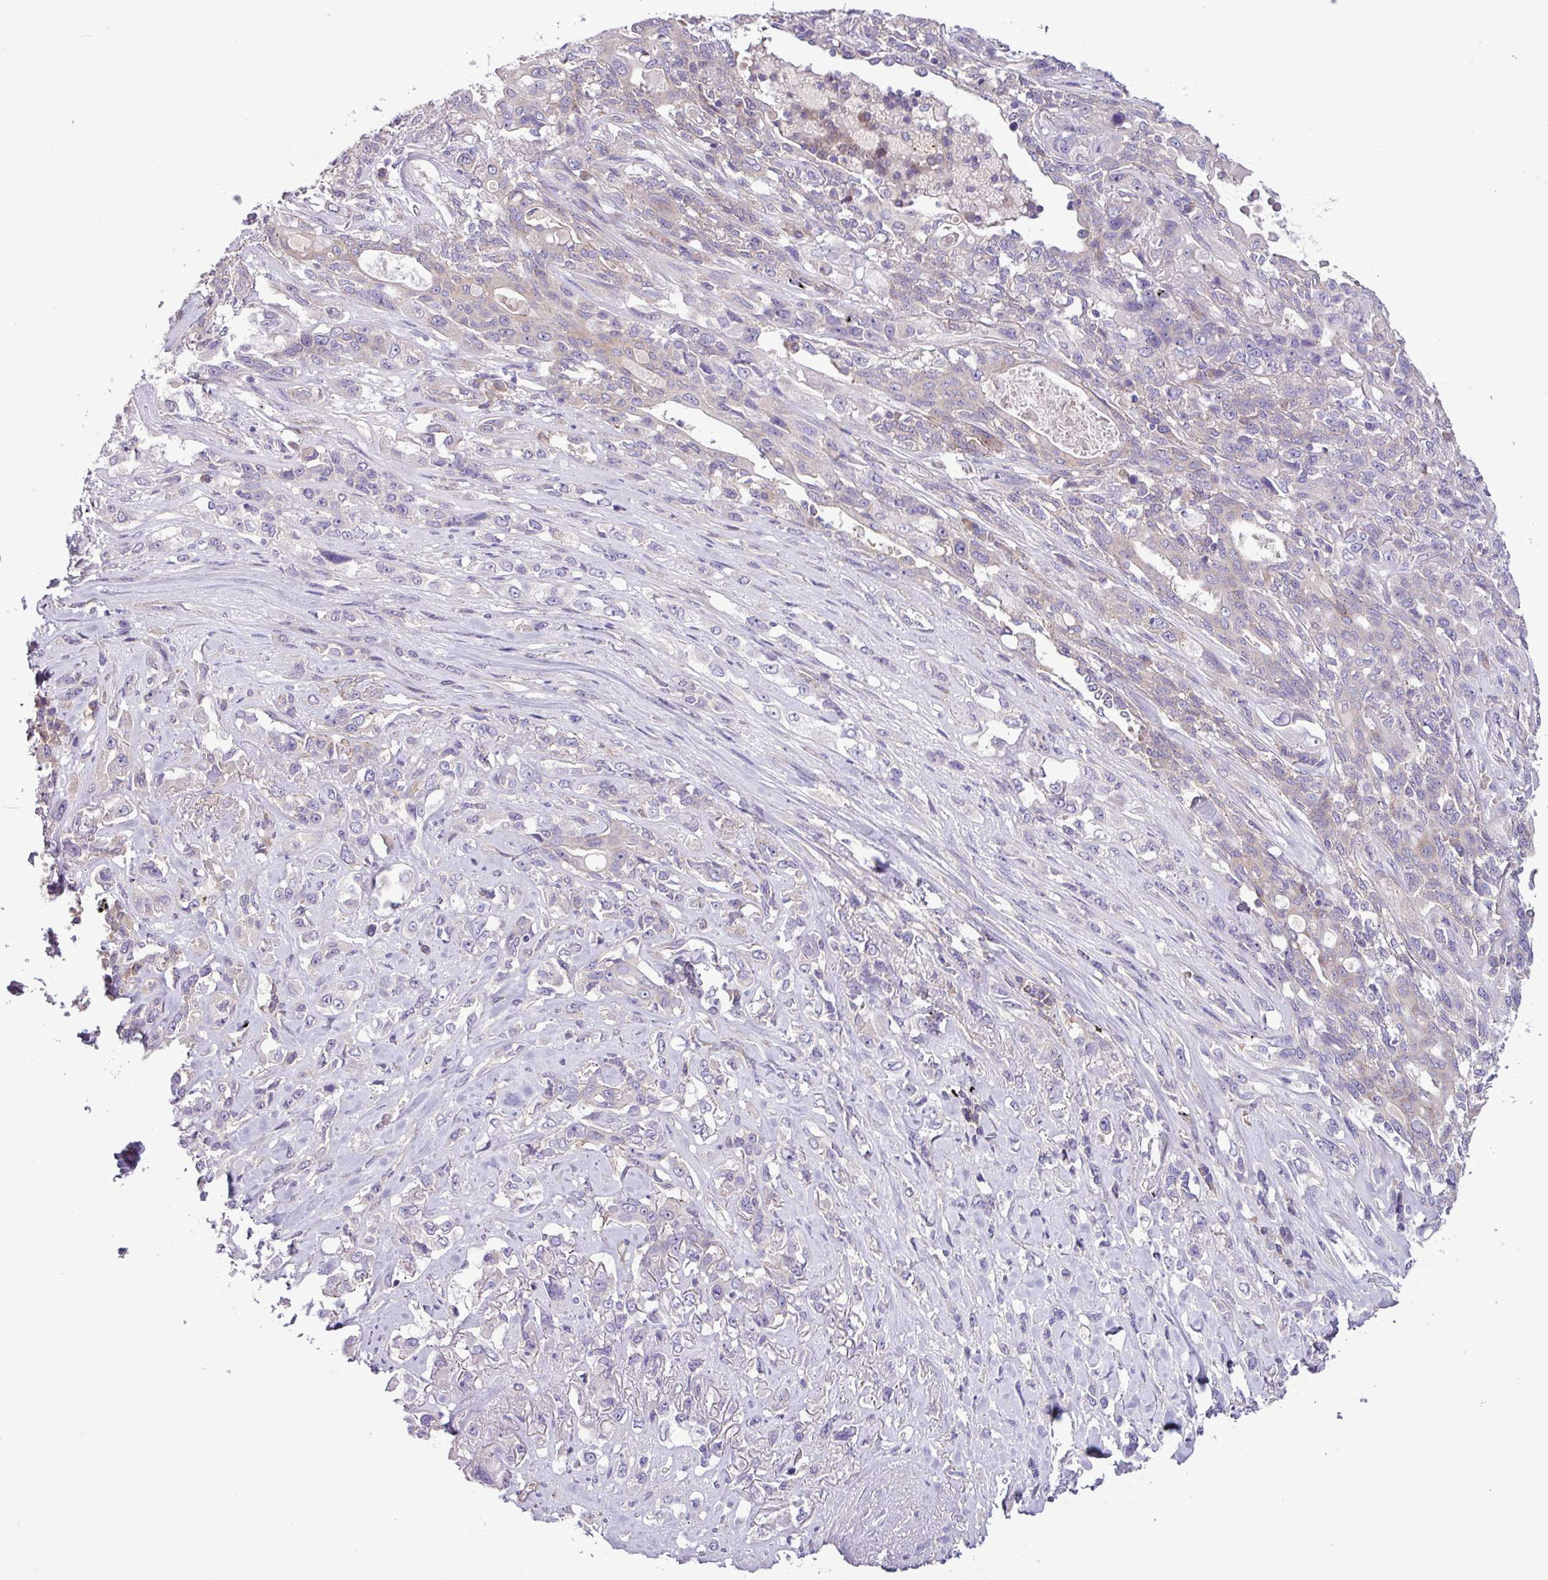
{"staining": {"intensity": "negative", "quantity": "none", "location": "none"}, "tissue": "lung cancer", "cell_type": "Tumor cells", "image_type": "cancer", "snomed": [{"axis": "morphology", "description": "Squamous cell carcinoma, NOS"}, {"axis": "topography", "description": "Lung"}], "caption": "IHC photomicrograph of human lung cancer stained for a protein (brown), which displays no positivity in tumor cells.", "gene": "MROH2A", "patient": {"sex": "female", "age": 70}}